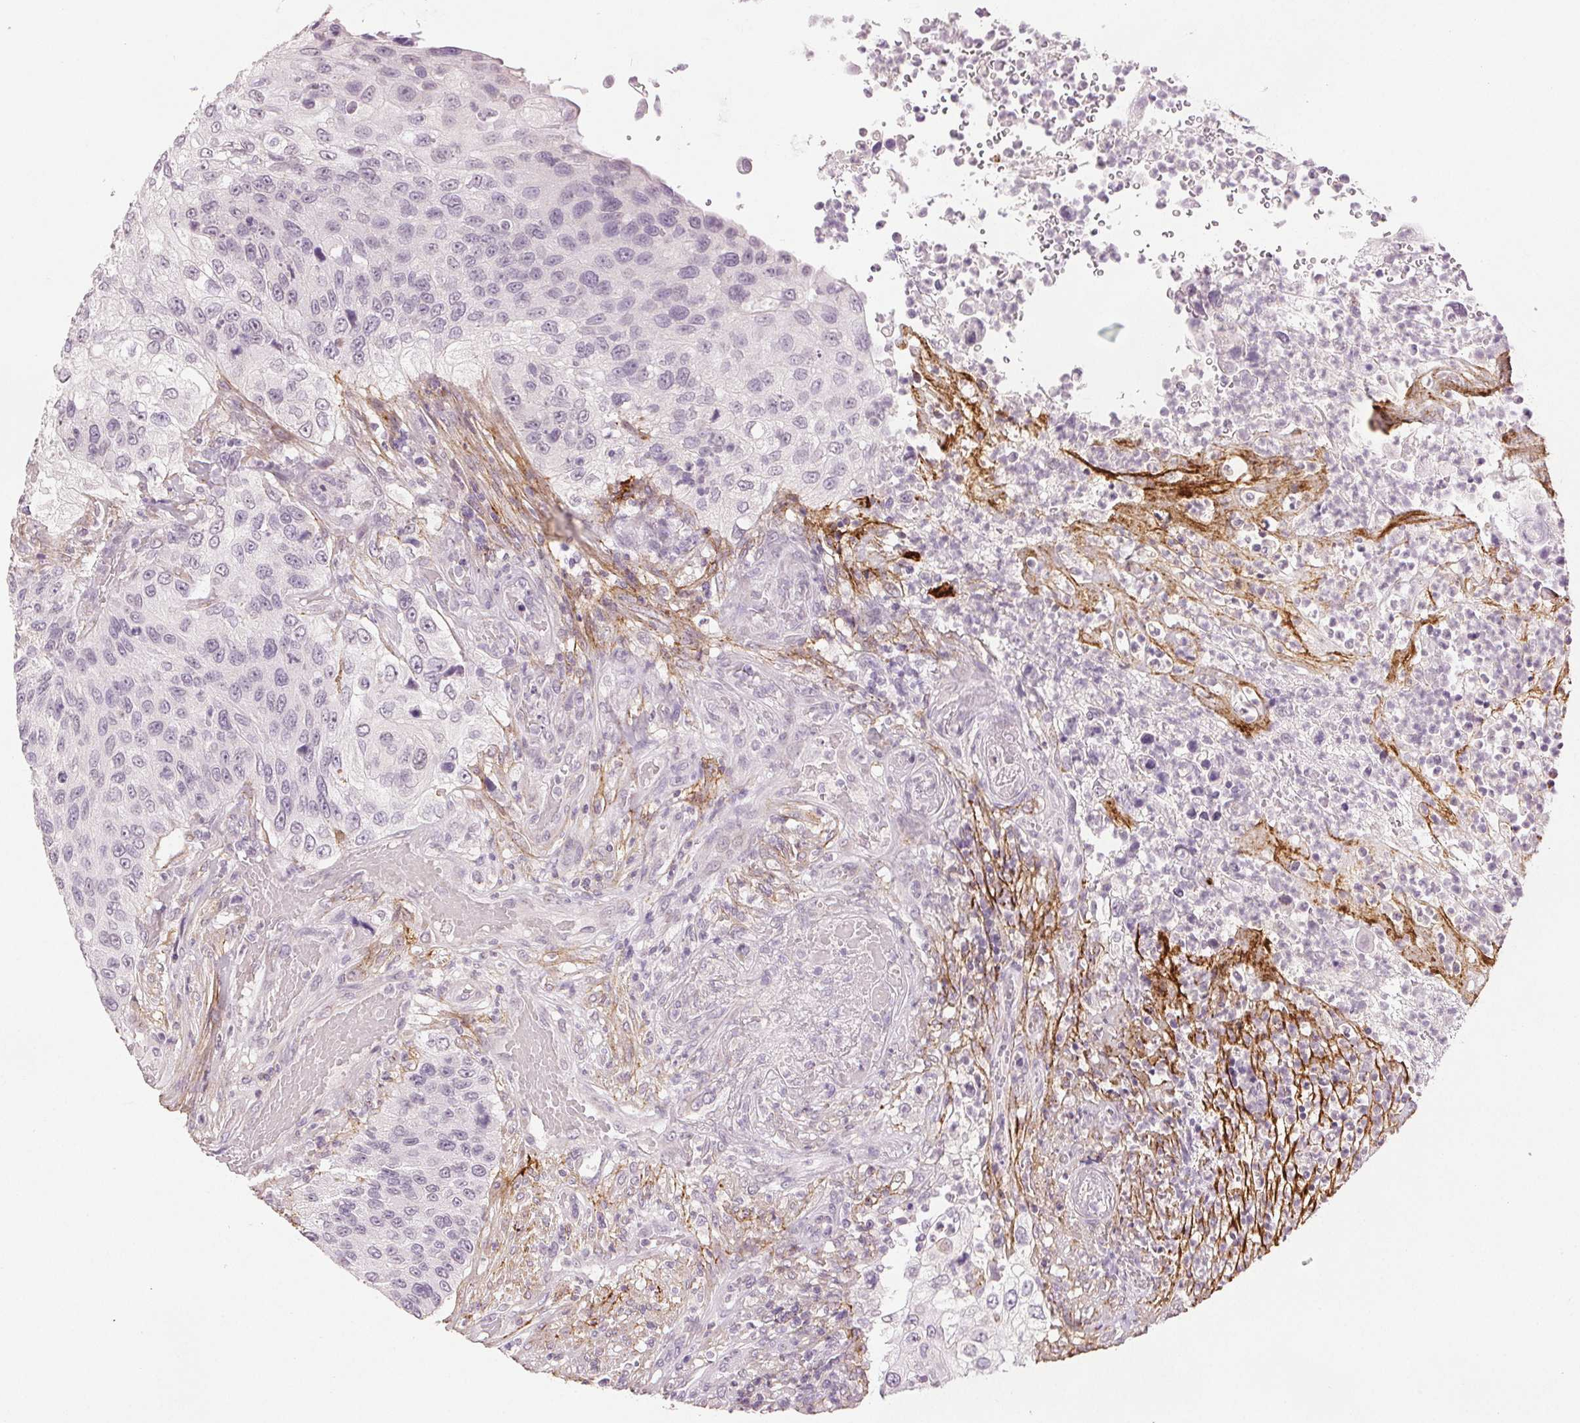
{"staining": {"intensity": "negative", "quantity": "none", "location": "none"}, "tissue": "urothelial cancer", "cell_type": "Tumor cells", "image_type": "cancer", "snomed": [{"axis": "morphology", "description": "Urothelial carcinoma, High grade"}, {"axis": "topography", "description": "Urinary bladder"}], "caption": "Urothelial cancer was stained to show a protein in brown. There is no significant staining in tumor cells.", "gene": "FBN1", "patient": {"sex": "female", "age": 60}}